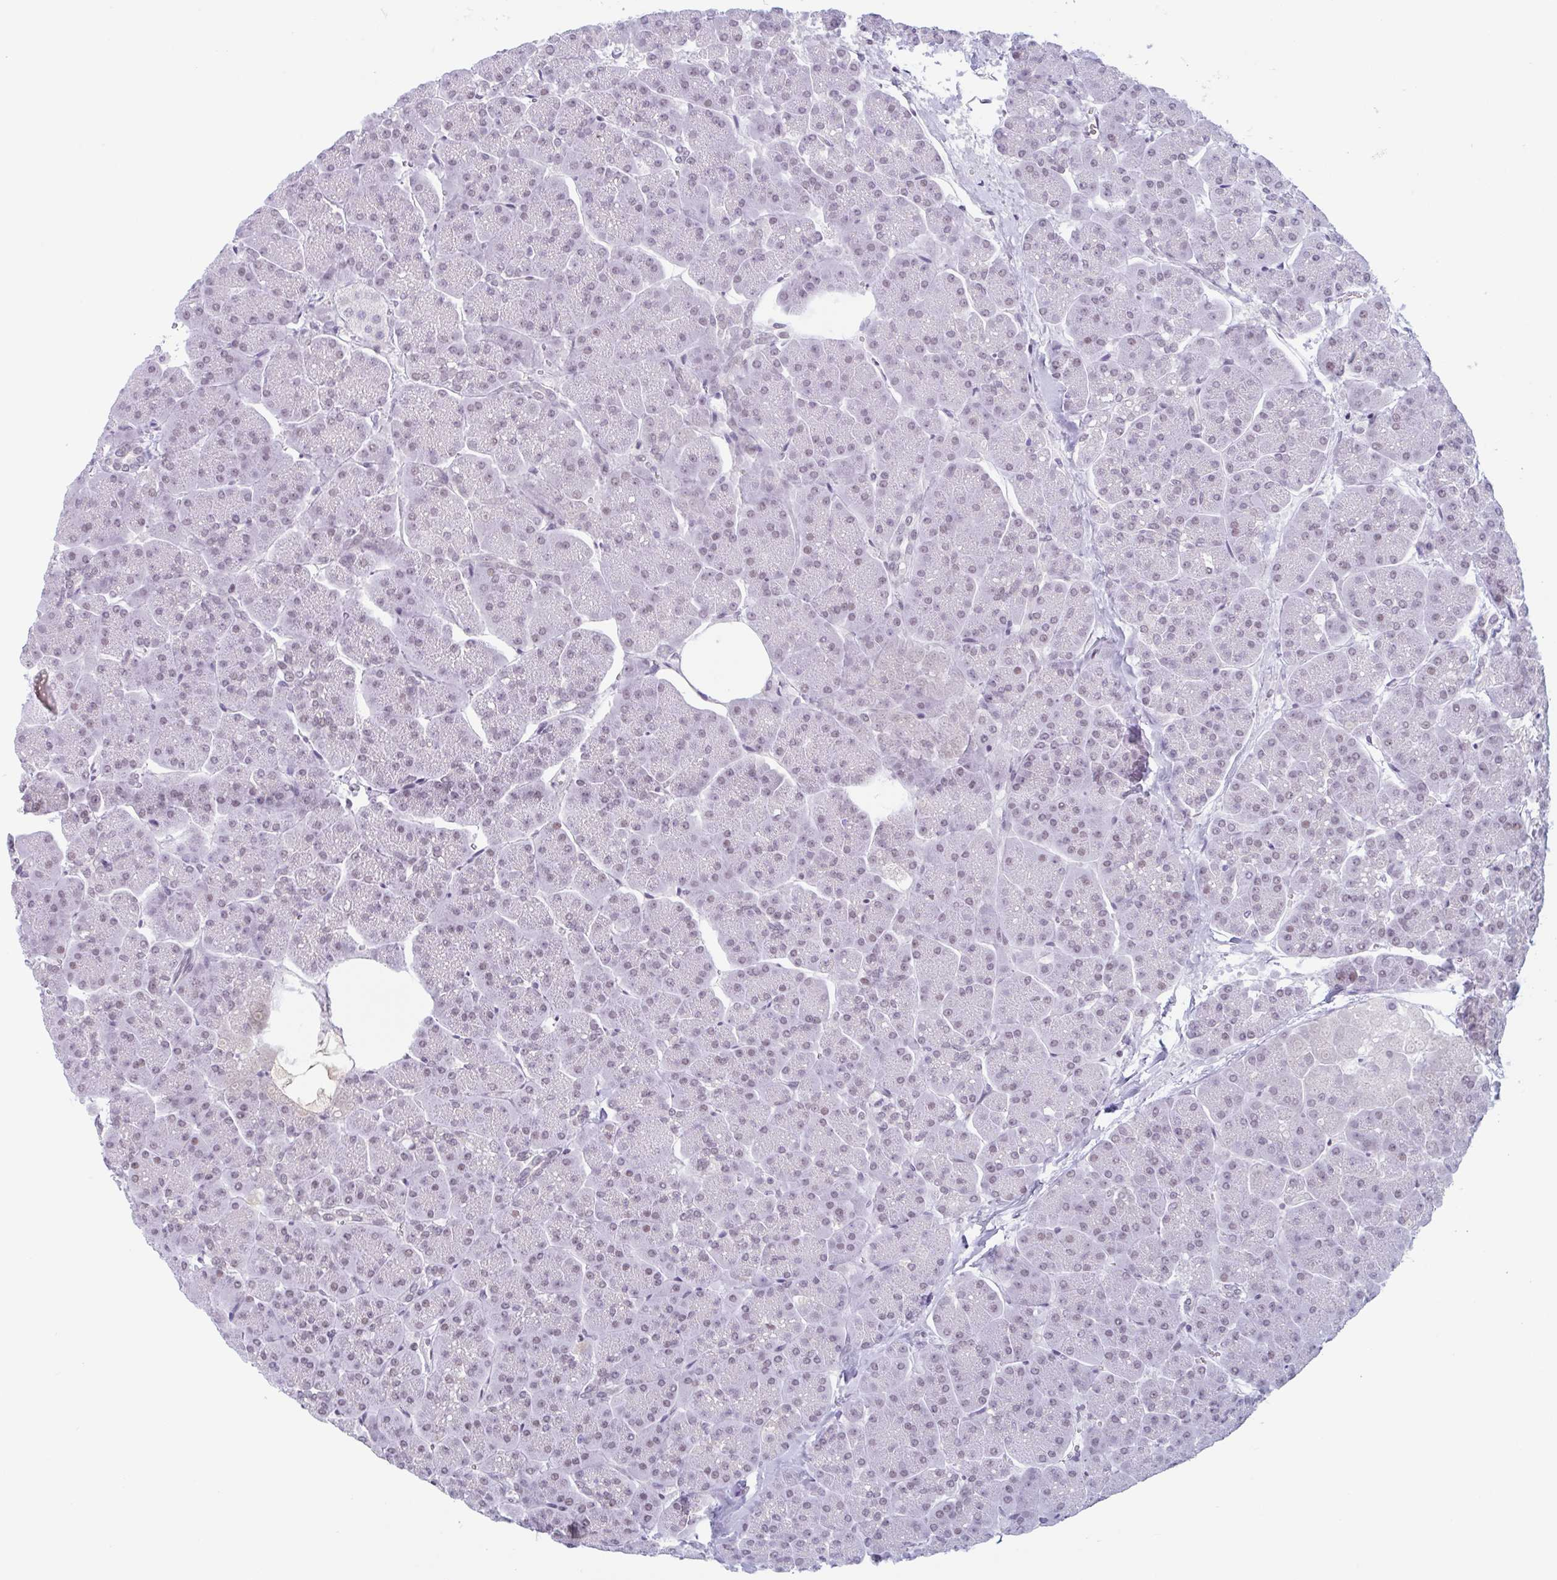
{"staining": {"intensity": "weak", "quantity": "25%-75%", "location": "nuclear"}, "tissue": "pancreas", "cell_type": "Exocrine glandular cells", "image_type": "normal", "snomed": [{"axis": "morphology", "description": "Normal tissue, NOS"}, {"axis": "topography", "description": "Pancreas"}, {"axis": "topography", "description": "Peripheral nerve tissue"}], "caption": "IHC photomicrograph of unremarkable pancreas stained for a protein (brown), which demonstrates low levels of weak nuclear positivity in about 25%-75% of exocrine glandular cells.", "gene": "PLG", "patient": {"sex": "male", "age": 54}}